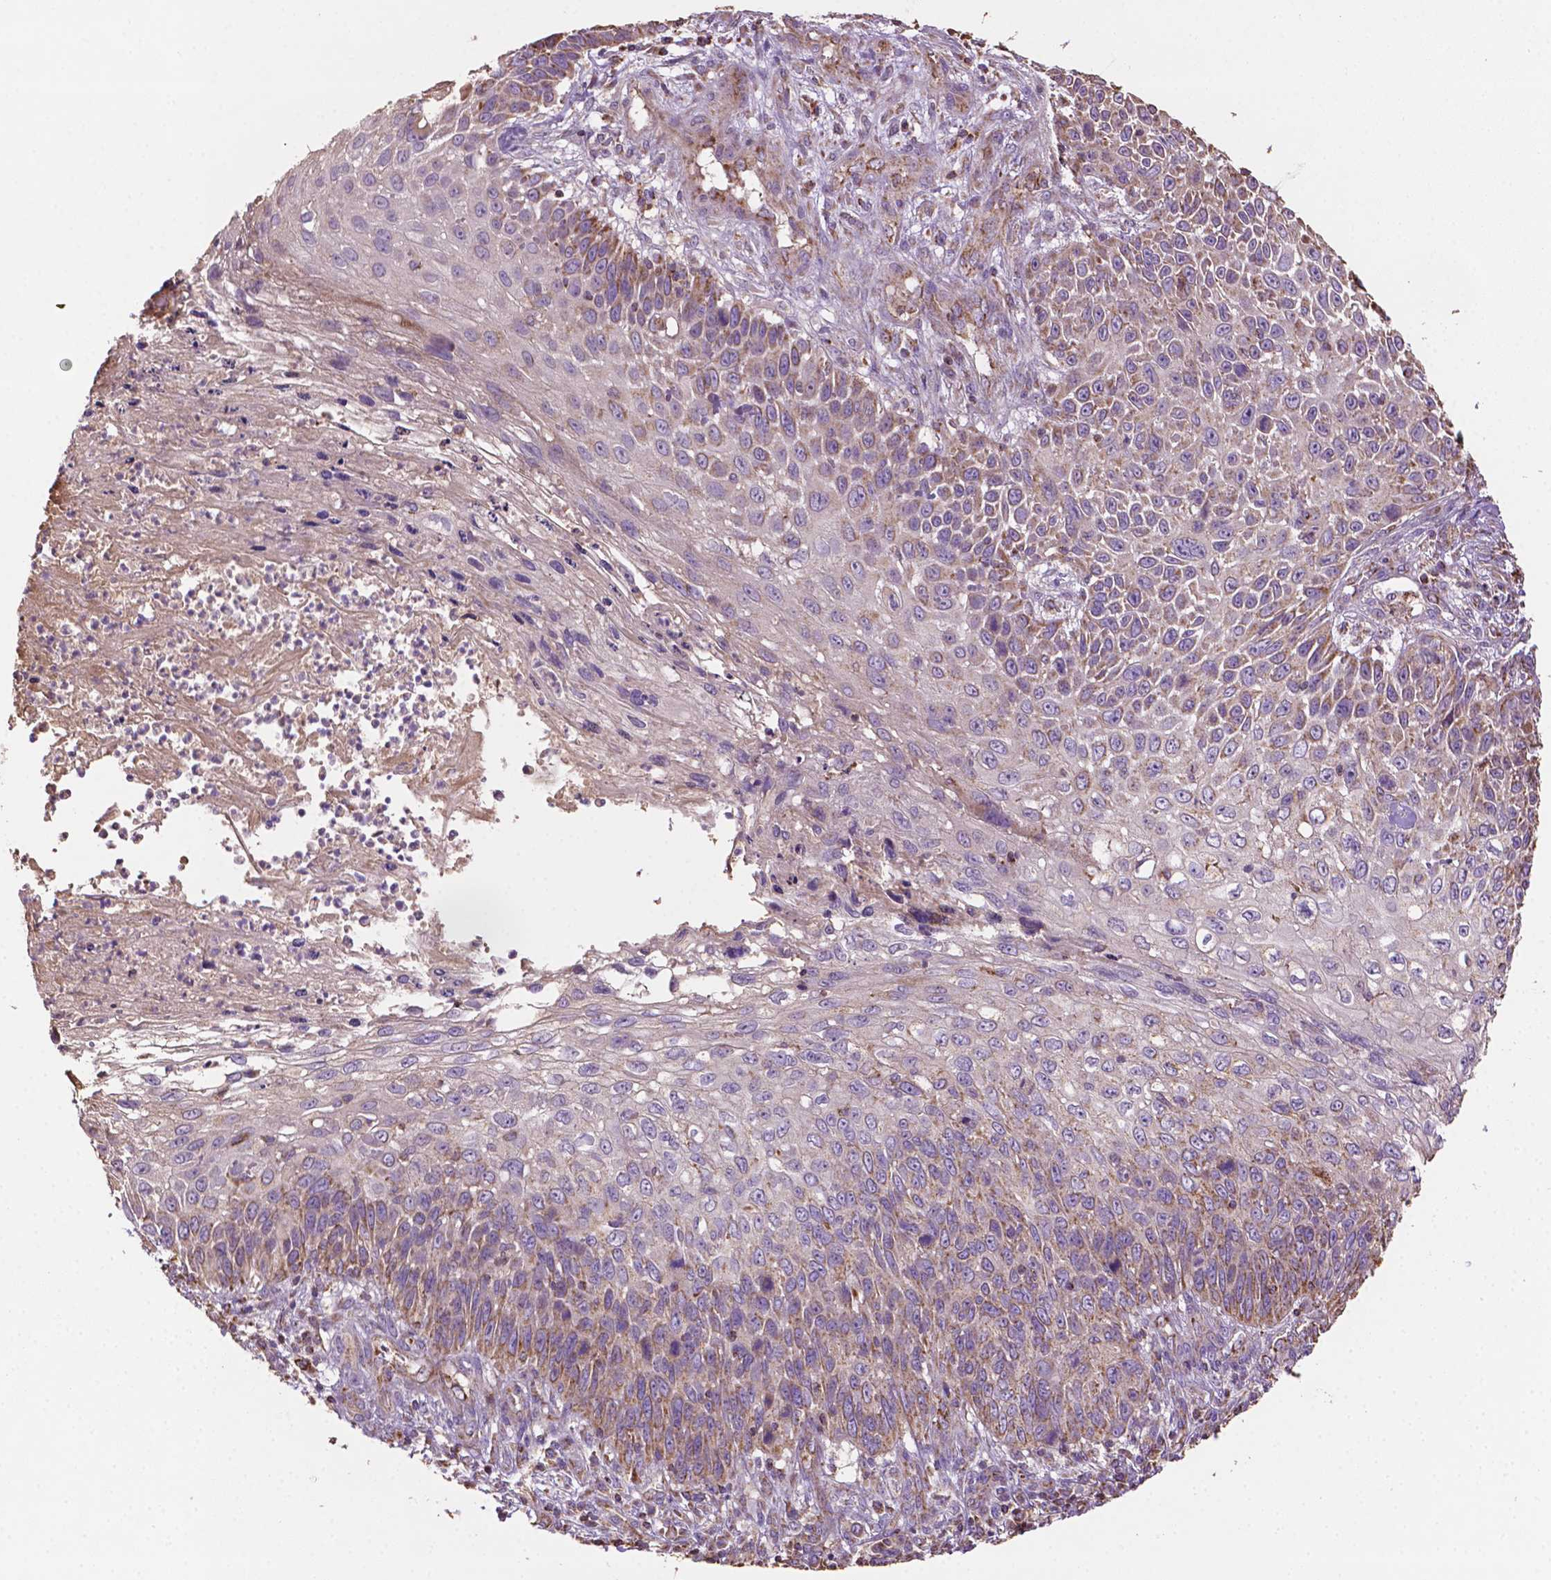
{"staining": {"intensity": "moderate", "quantity": "25%-75%", "location": "cytoplasmic/membranous"}, "tissue": "skin cancer", "cell_type": "Tumor cells", "image_type": "cancer", "snomed": [{"axis": "morphology", "description": "Squamous cell carcinoma, NOS"}, {"axis": "topography", "description": "Skin"}], "caption": "This histopathology image demonstrates immunohistochemistry (IHC) staining of squamous cell carcinoma (skin), with medium moderate cytoplasmic/membranous staining in approximately 25%-75% of tumor cells.", "gene": "LRR1", "patient": {"sex": "male", "age": 92}}